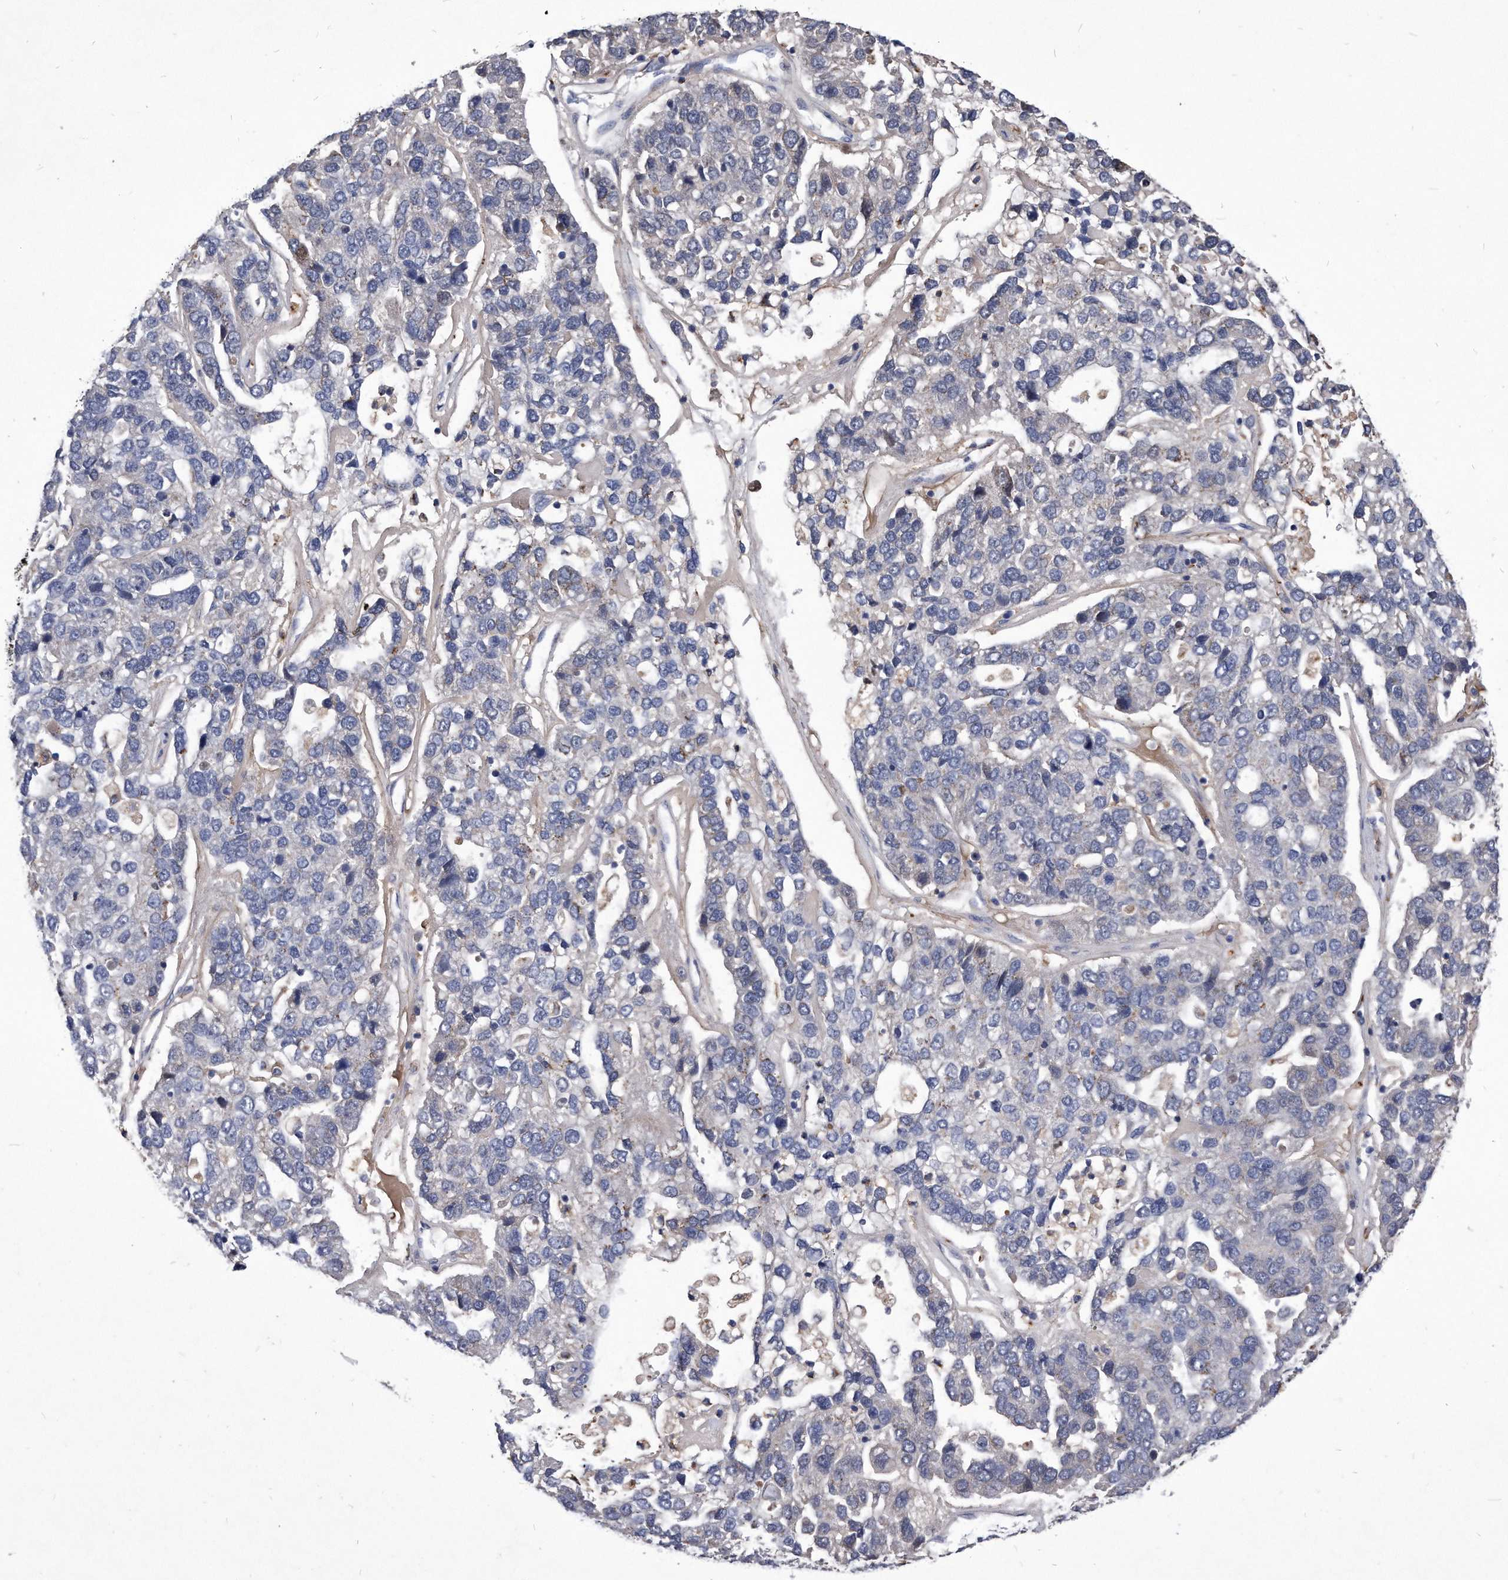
{"staining": {"intensity": "negative", "quantity": "none", "location": "none"}, "tissue": "pancreatic cancer", "cell_type": "Tumor cells", "image_type": "cancer", "snomed": [{"axis": "morphology", "description": "Adenocarcinoma, NOS"}, {"axis": "topography", "description": "Pancreas"}], "caption": "This is an immunohistochemistry histopathology image of pancreatic adenocarcinoma. There is no positivity in tumor cells.", "gene": "MGAT4A", "patient": {"sex": "female", "age": 61}}